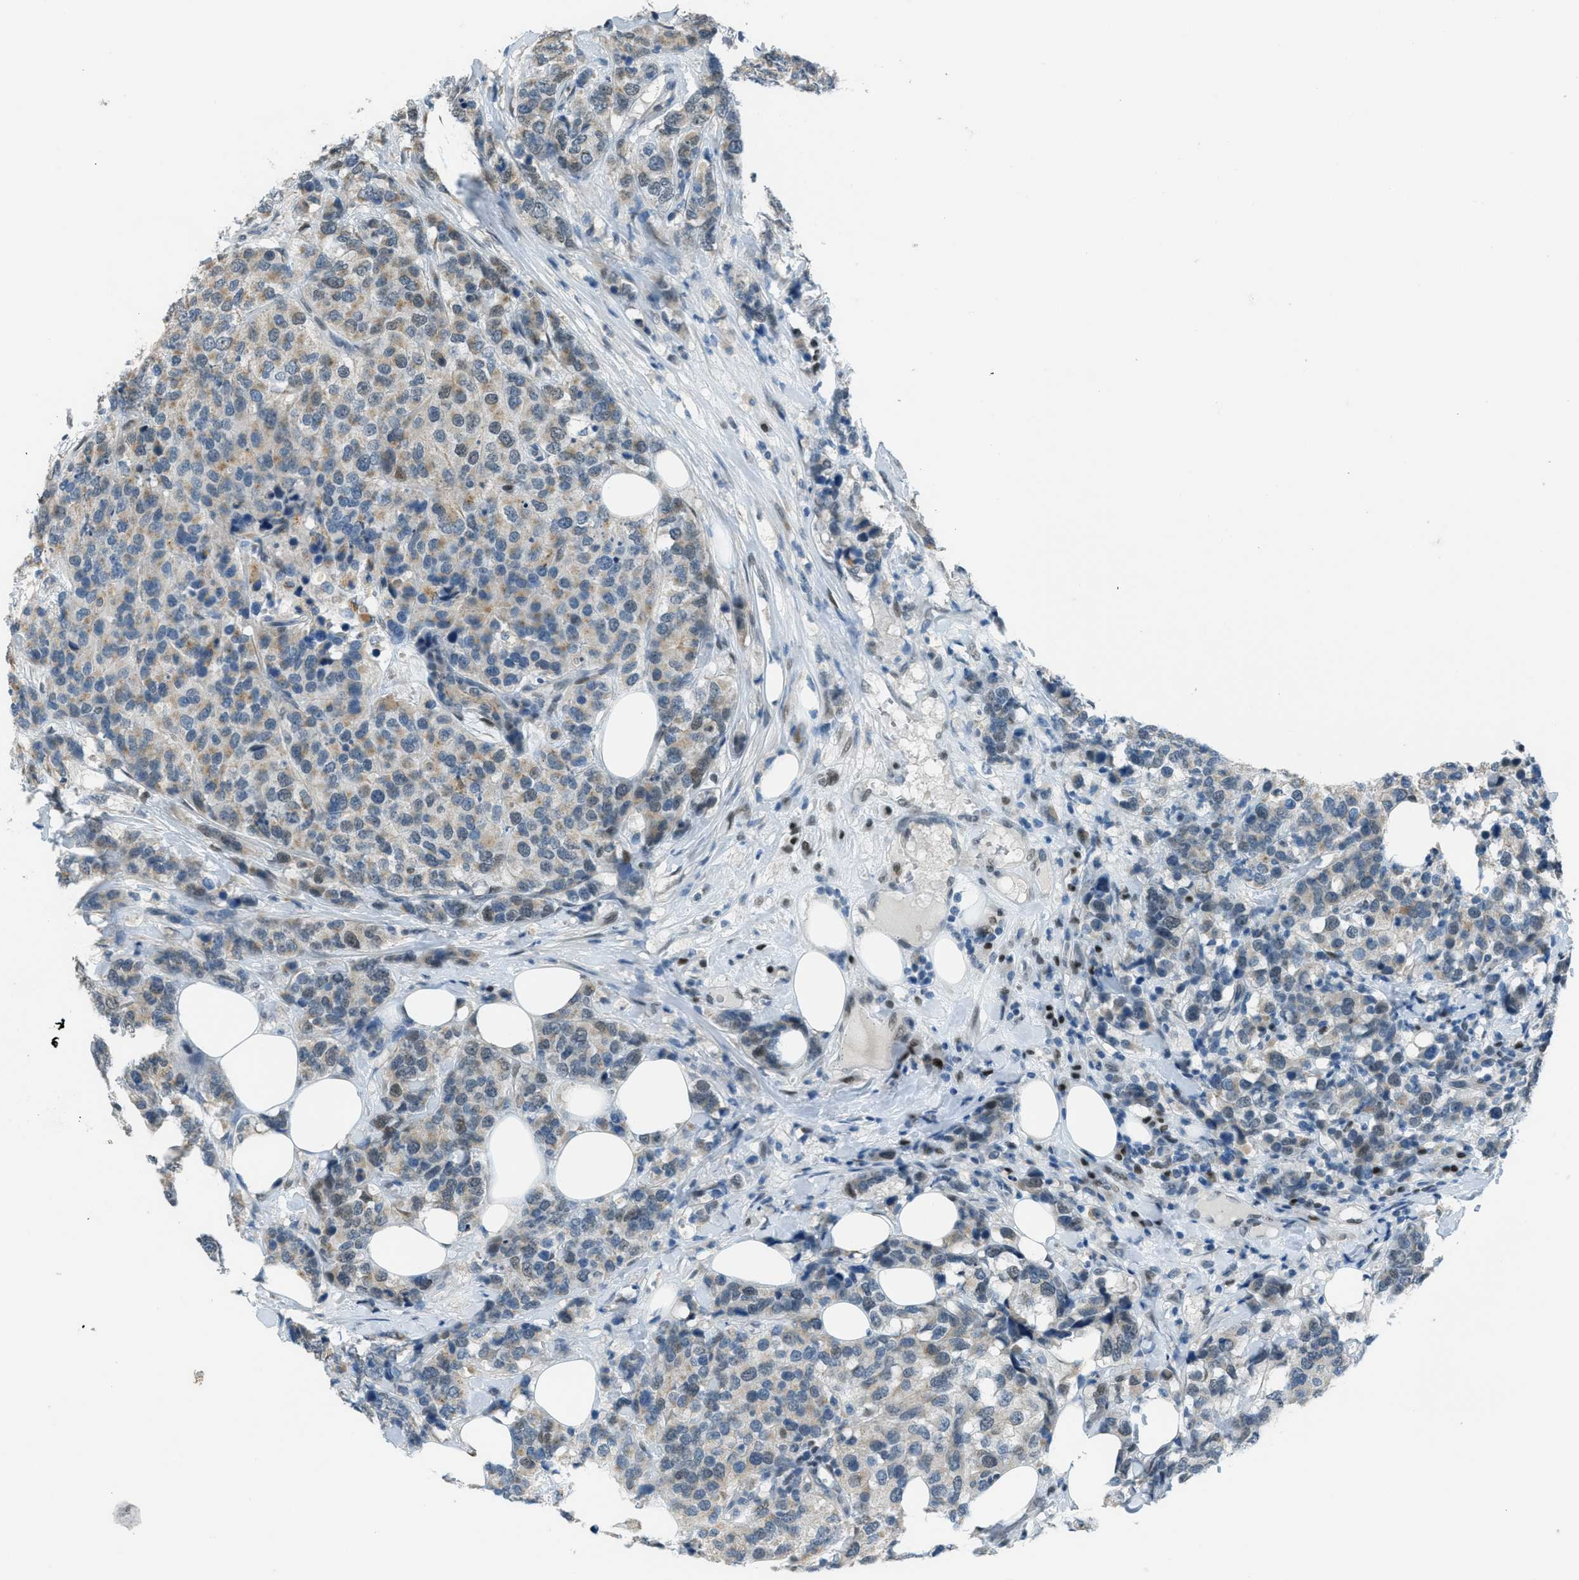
{"staining": {"intensity": "weak", "quantity": "25%-75%", "location": "cytoplasmic/membranous"}, "tissue": "breast cancer", "cell_type": "Tumor cells", "image_type": "cancer", "snomed": [{"axis": "morphology", "description": "Lobular carcinoma"}, {"axis": "topography", "description": "Breast"}], "caption": "Human breast cancer (lobular carcinoma) stained with a protein marker reveals weak staining in tumor cells.", "gene": "TCF3", "patient": {"sex": "female", "age": 59}}